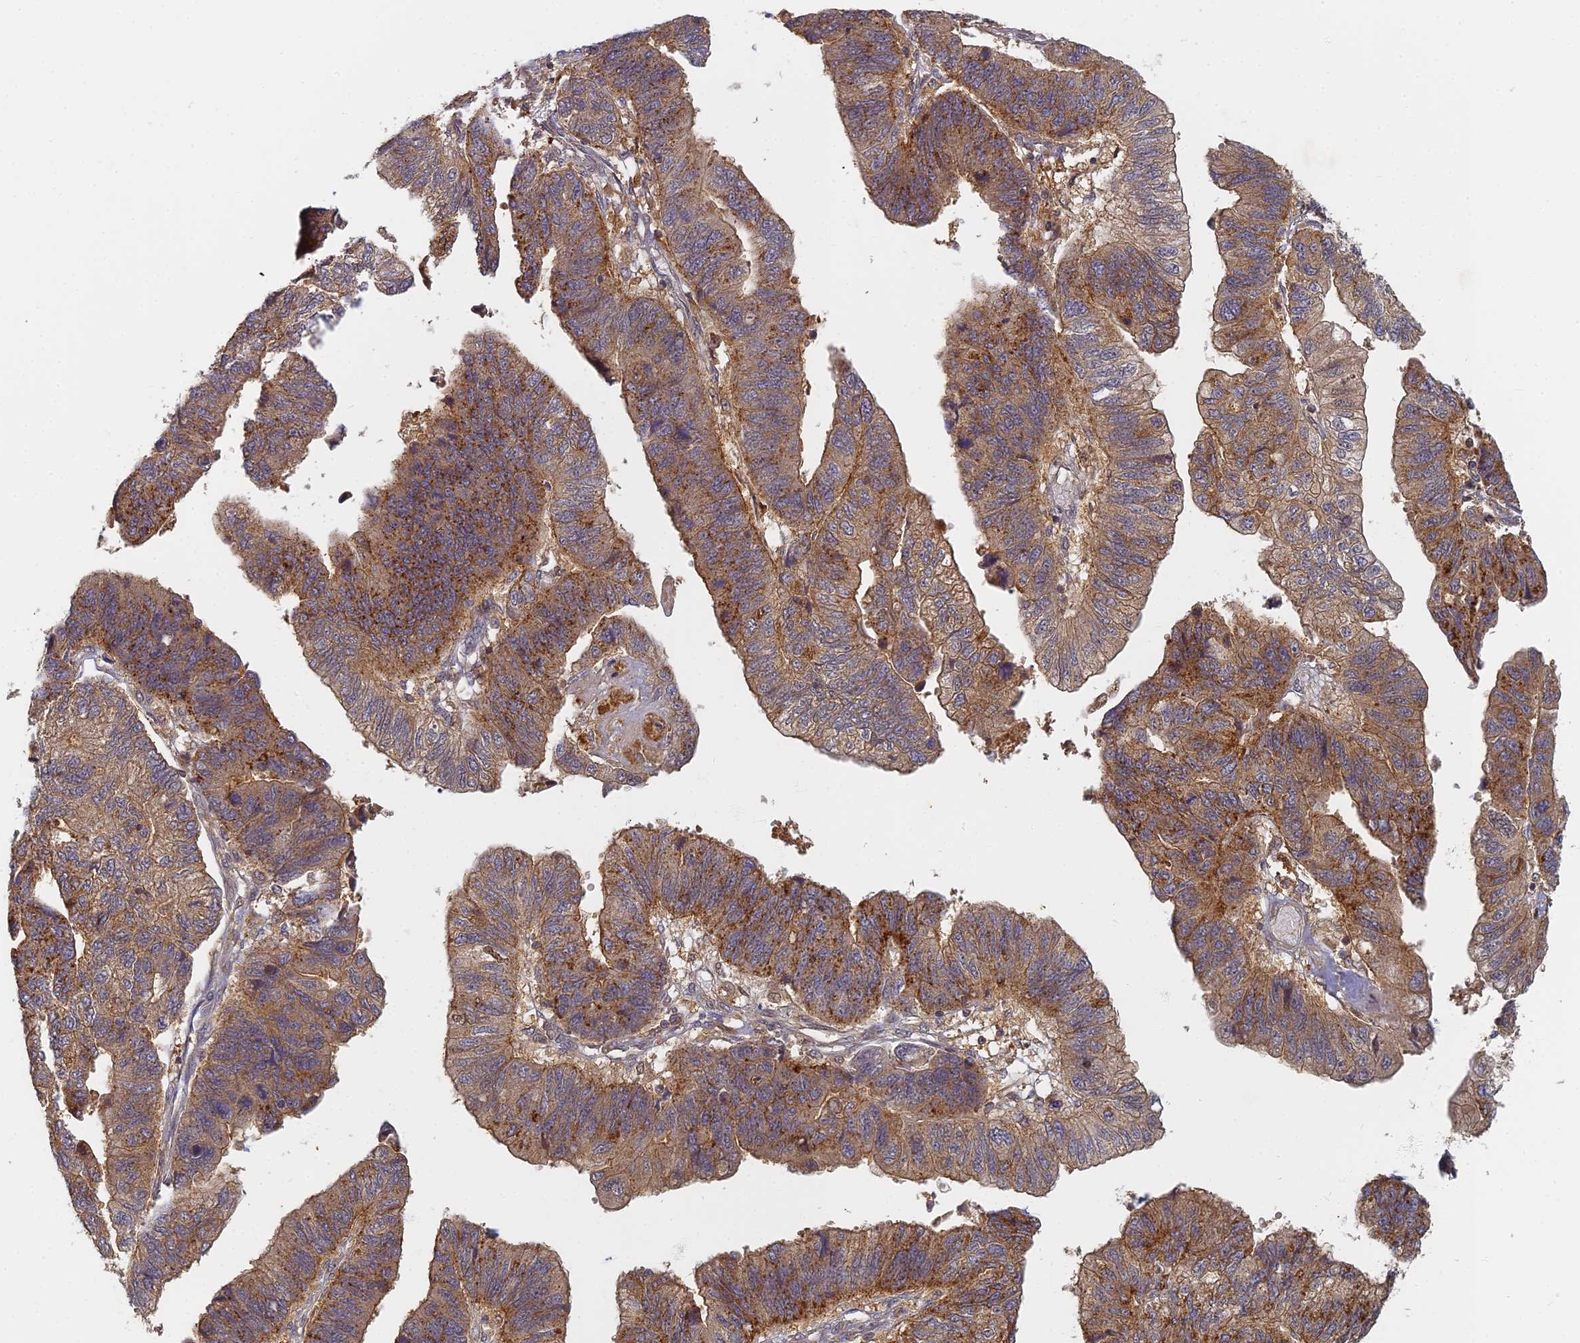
{"staining": {"intensity": "moderate", "quantity": ">75%", "location": "cytoplasmic/membranous"}, "tissue": "stomach cancer", "cell_type": "Tumor cells", "image_type": "cancer", "snomed": [{"axis": "morphology", "description": "Adenocarcinoma, NOS"}, {"axis": "topography", "description": "Stomach"}], "caption": "Adenocarcinoma (stomach) tissue displays moderate cytoplasmic/membranous staining in about >75% of tumor cells, visualized by immunohistochemistry. (DAB = brown stain, brightfield microscopy at high magnification).", "gene": "INO80D", "patient": {"sex": "male", "age": 59}}